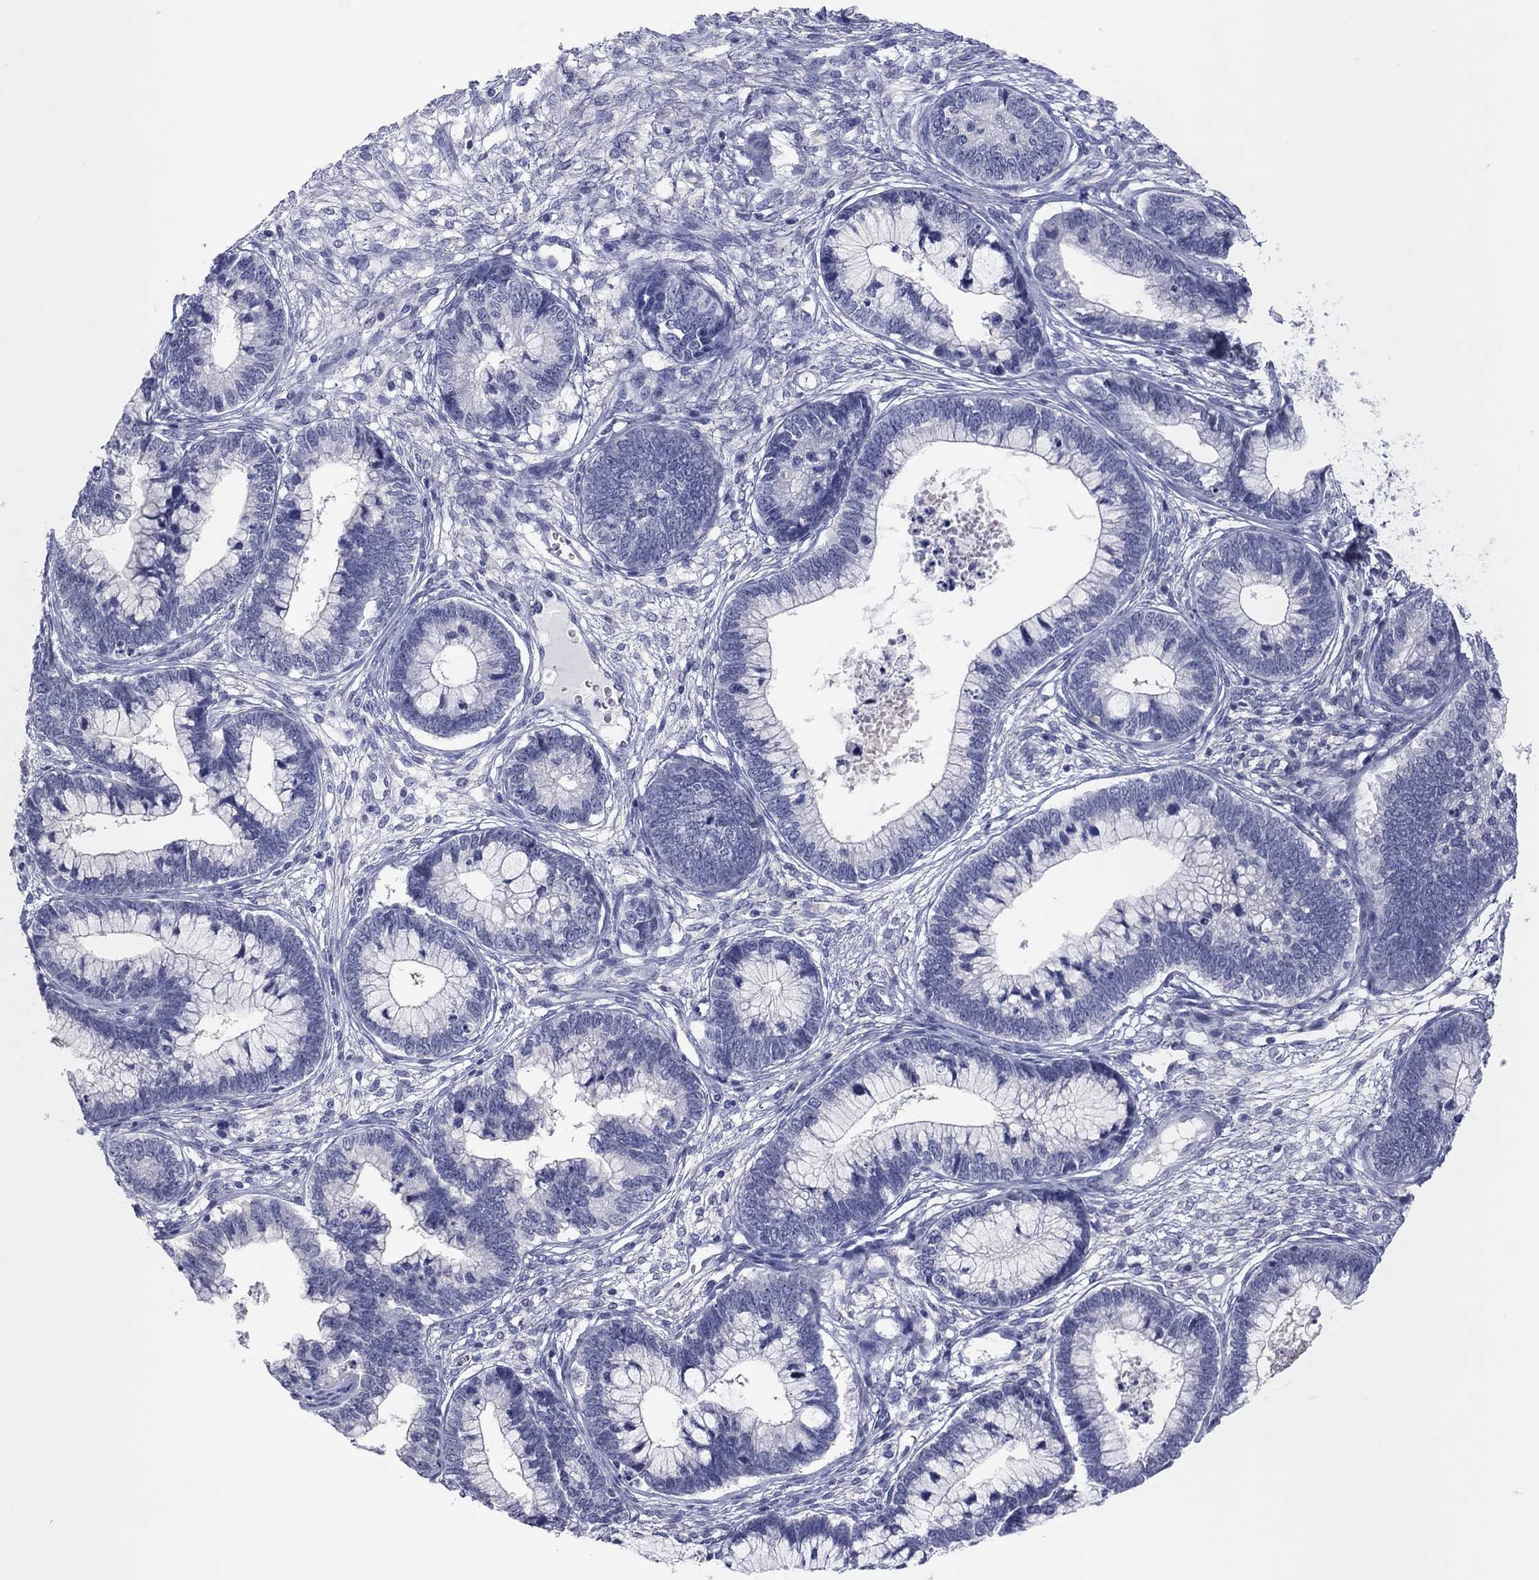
{"staining": {"intensity": "negative", "quantity": "none", "location": "none"}, "tissue": "cervical cancer", "cell_type": "Tumor cells", "image_type": "cancer", "snomed": [{"axis": "morphology", "description": "Adenocarcinoma, NOS"}, {"axis": "topography", "description": "Cervix"}], "caption": "An IHC micrograph of cervical cancer is shown. There is no staining in tumor cells of cervical cancer.", "gene": "CPNE6", "patient": {"sex": "female", "age": 44}}